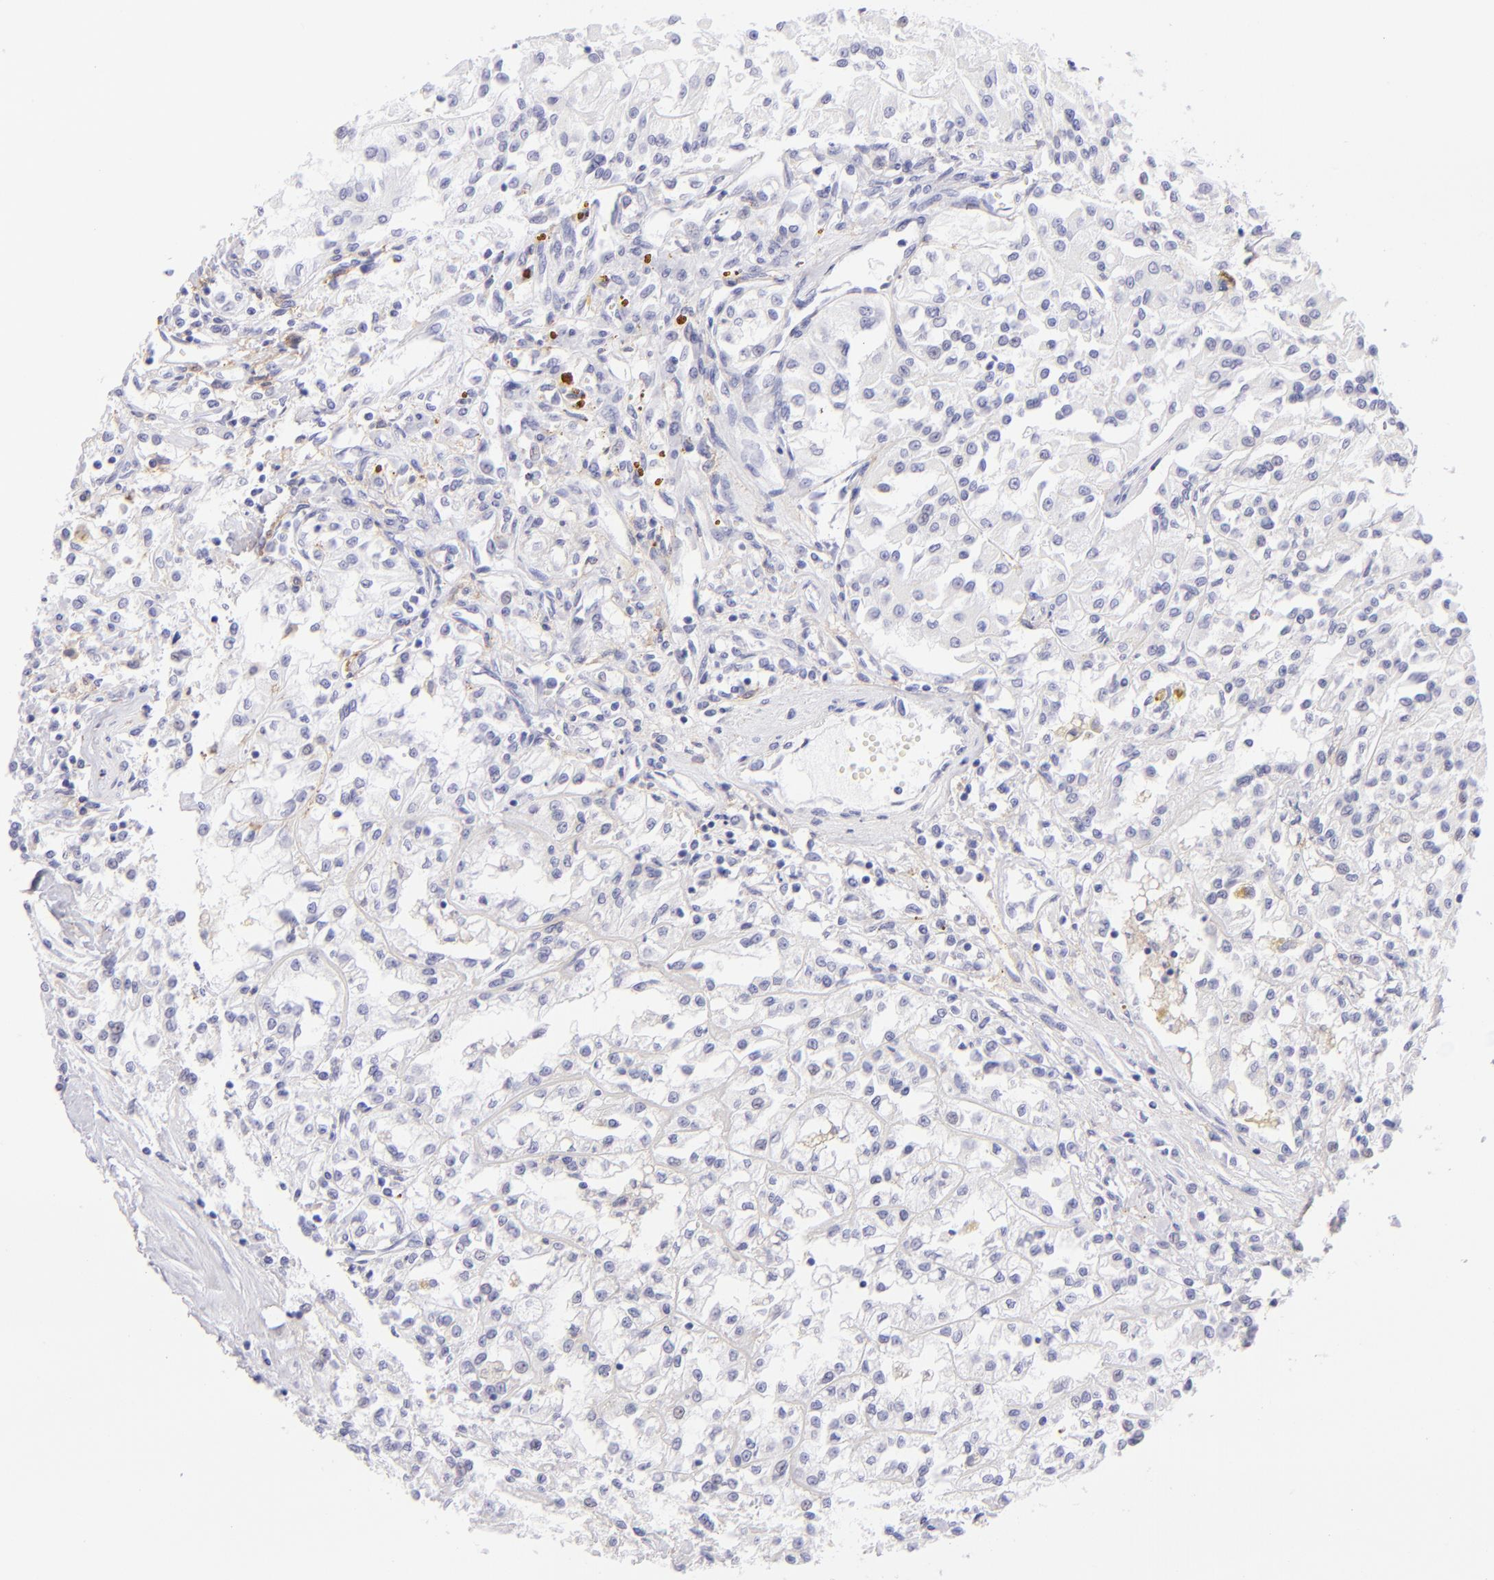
{"staining": {"intensity": "negative", "quantity": "none", "location": "none"}, "tissue": "renal cancer", "cell_type": "Tumor cells", "image_type": "cancer", "snomed": [{"axis": "morphology", "description": "Adenocarcinoma, NOS"}, {"axis": "topography", "description": "Kidney"}], "caption": "Adenocarcinoma (renal) stained for a protein using IHC exhibits no staining tumor cells.", "gene": "CD72", "patient": {"sex": "male", "age": 78}}